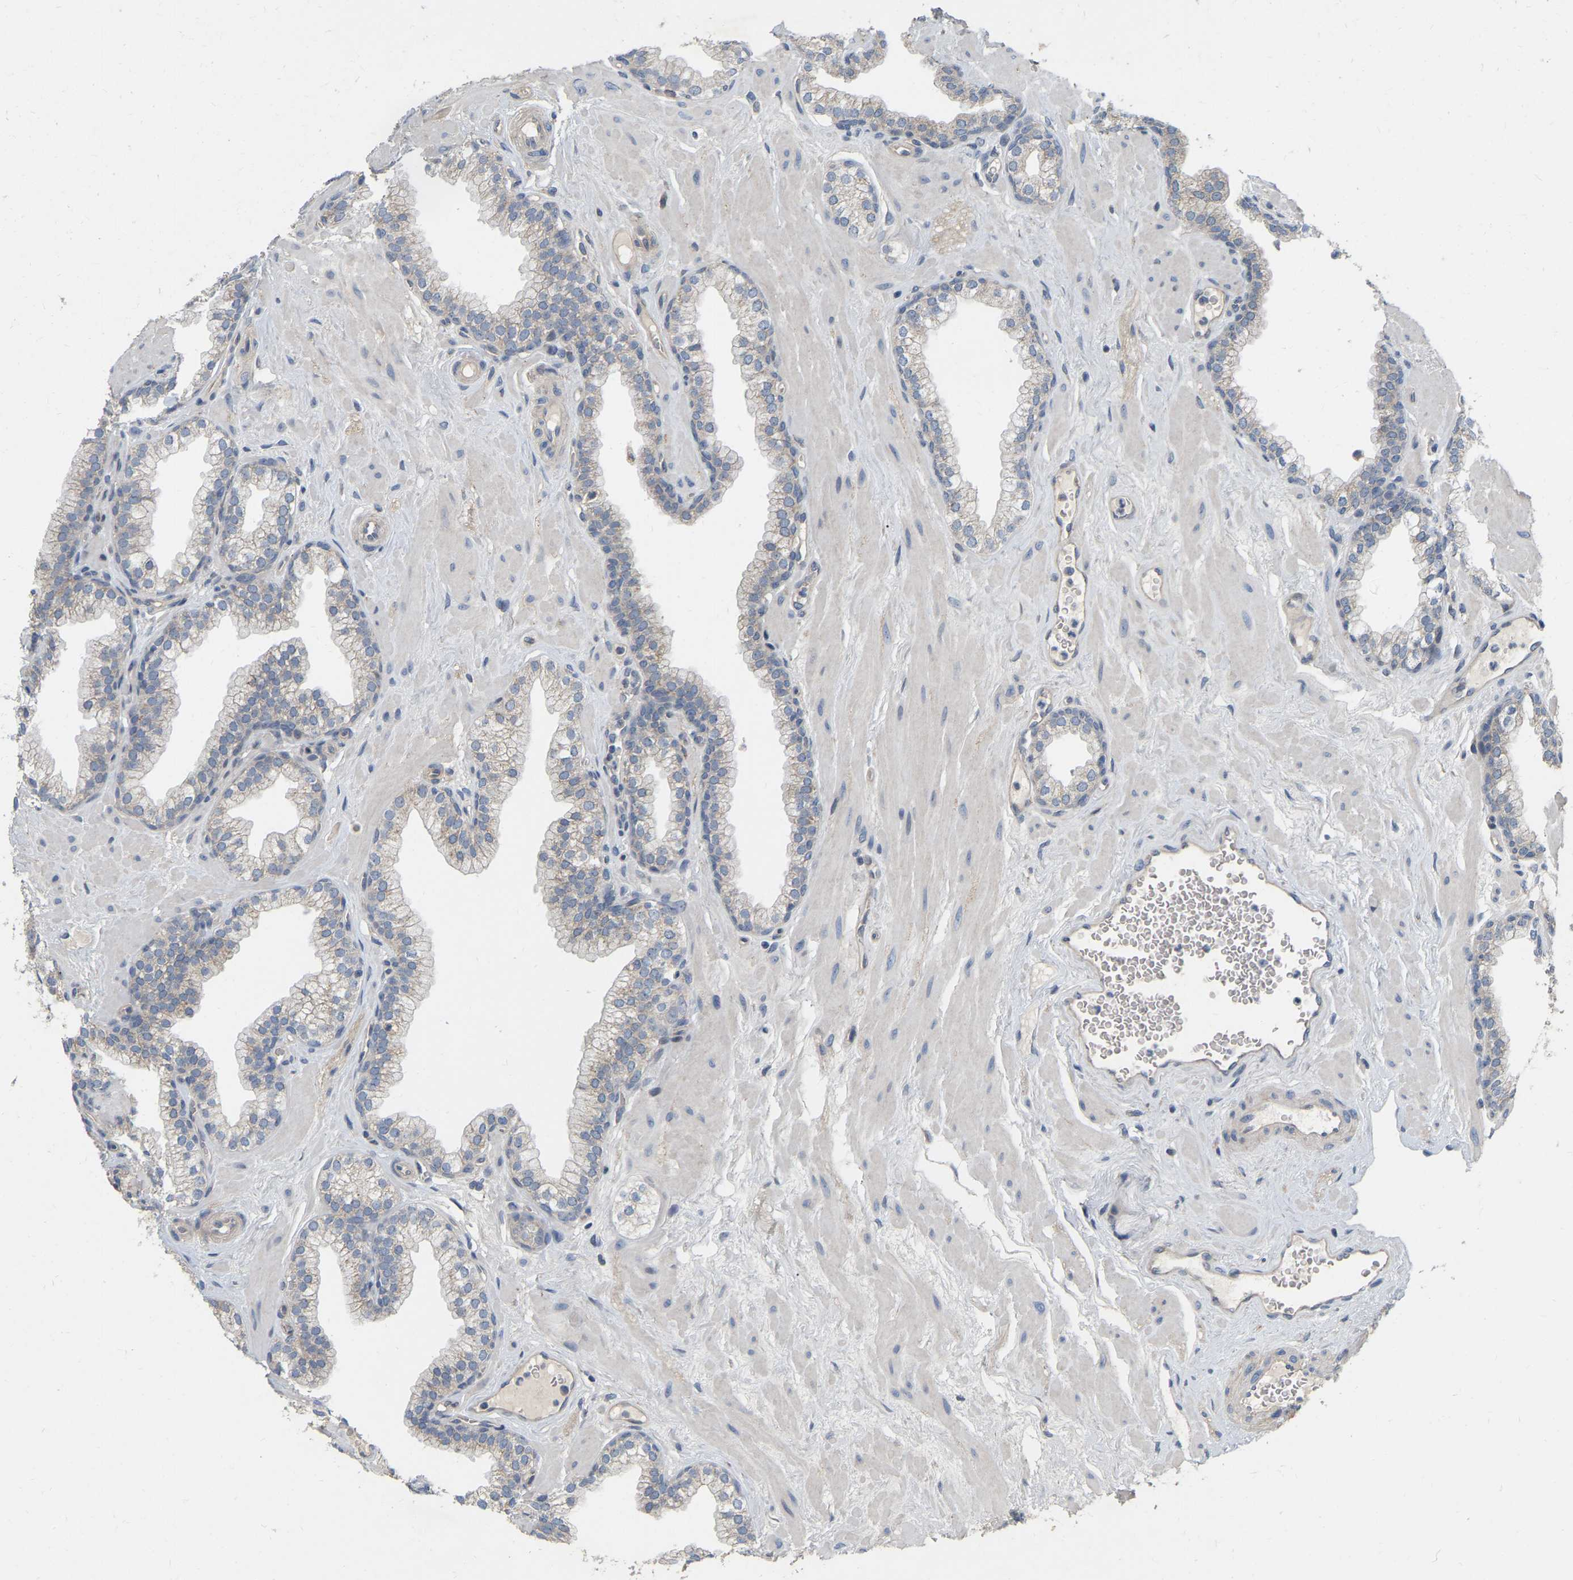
{"staining": {"intensity": "weak", "quantity": "25%-75%", "location": "cytoplasmic/membranous"}, "tissue": "prostate", "cell_type": "Glandular cells", "image_type": "normal", "snomed": [{"axis": "morphology", "description": "Normal tissue, NOS"}, {"axis": "morphology", "description": "Urothelial carcinoma, Low grade"}, {"axis": "topography", "description": "Urinary bladder"}, {"axis": "topography", "description": "Prostate"}], "caption": "Immunohistochemistry (IHC) (DAB (3,3'-diaminobenzidine)) staining of benign prostate reveals weak cytoplasmic/membranous protein positivity in approximately 25%-75% of glandular cells. (Brightfield microscopy of DAB IHC at high magnification).", "gene": "SSH1", "patient": {"sex": "male", "age": 60}}